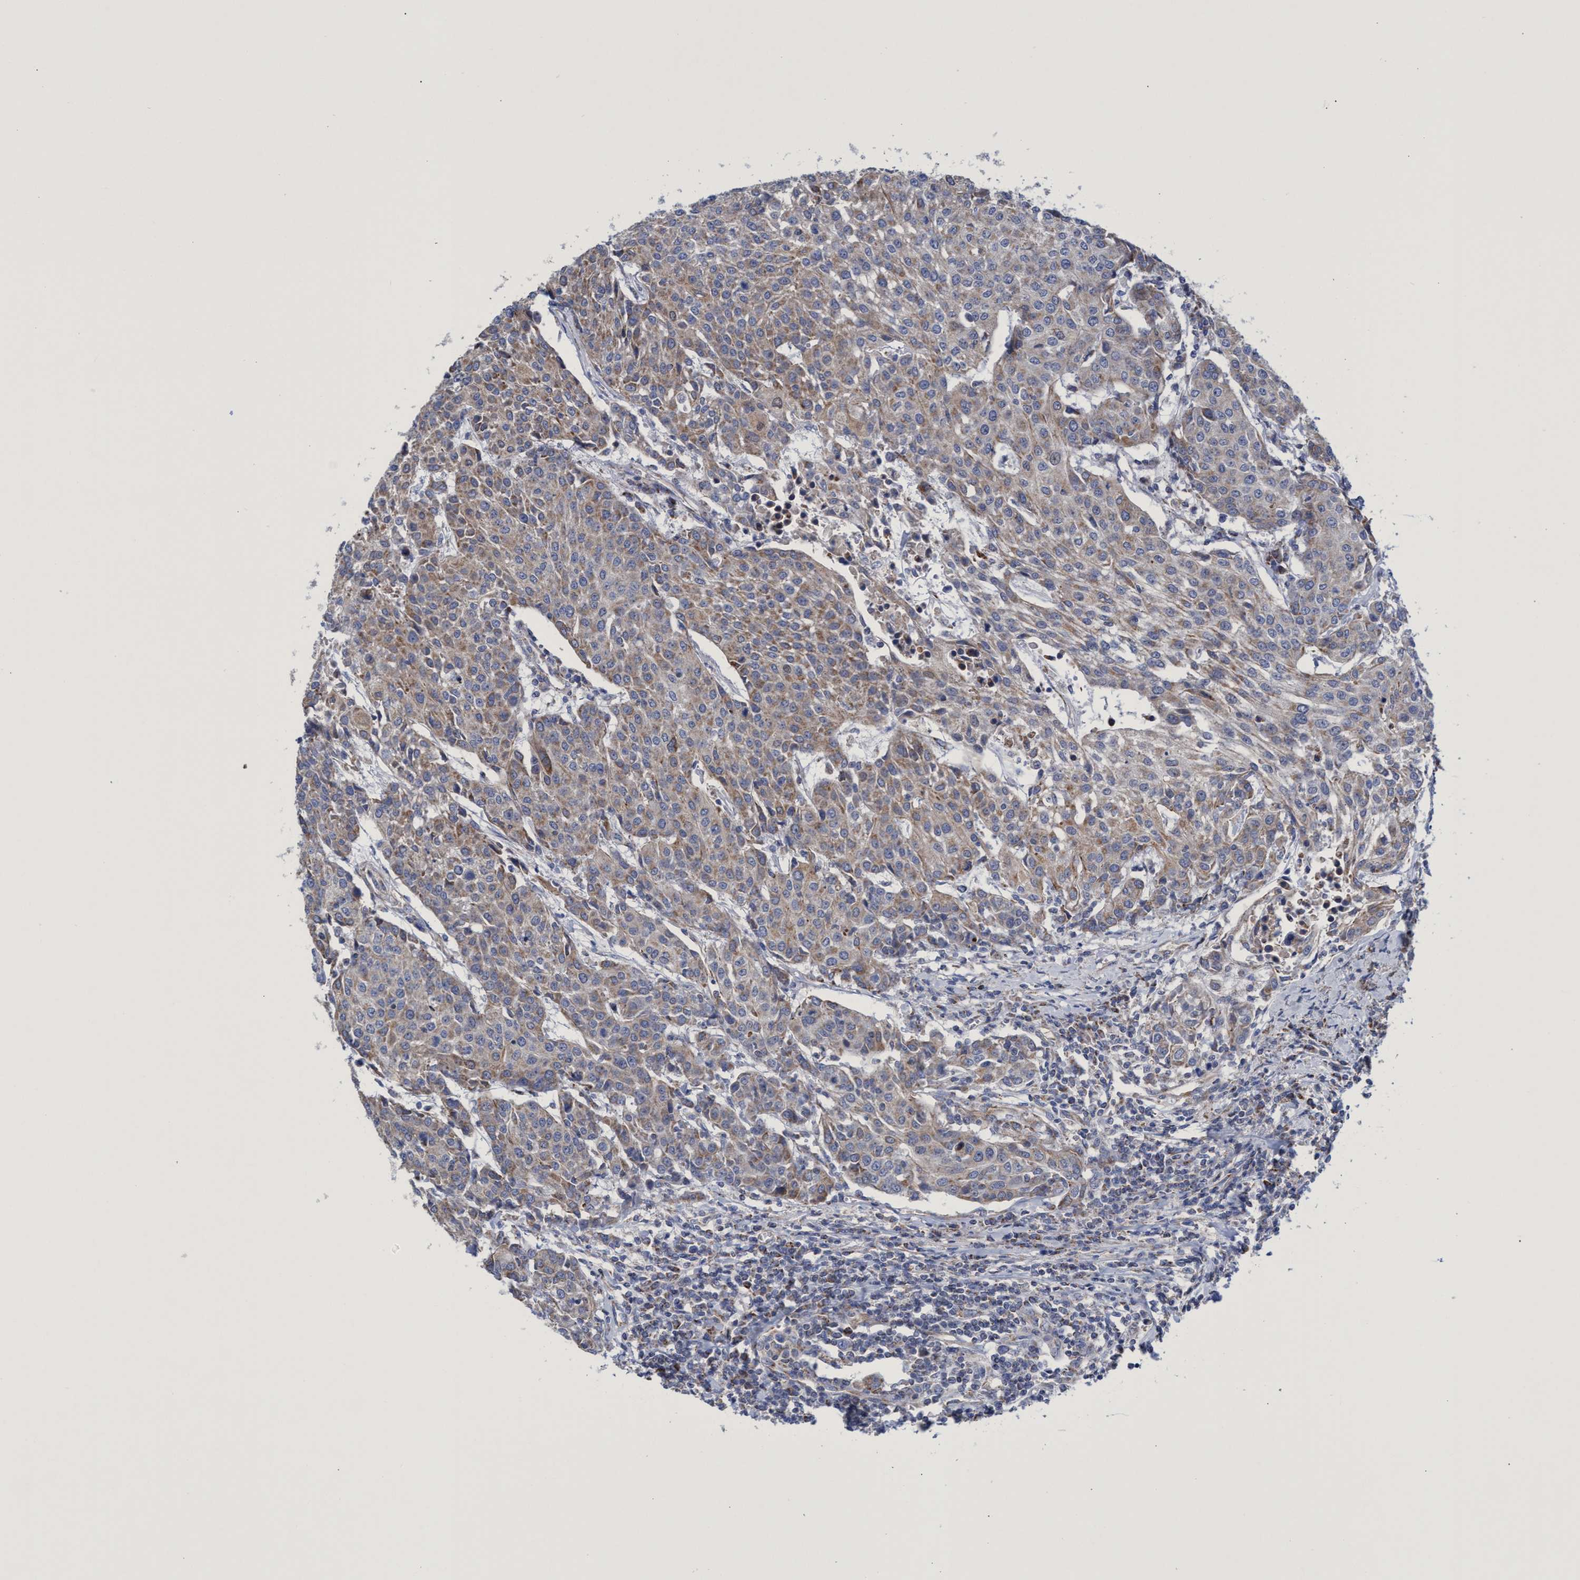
{"staining": {"intensity": "moderate", "quantity": "25%-75%", "location": "cytoplasmic/membranous"}, "tissue": "urothelial cancer", "cell_type": "Tumor cells", "image_type": "cancer", "snomed": [{"axis": "morphology", "description": "Urothelial carcinoma, High grade"}, {"axis": "topography", "description": "Urinary bladder"}], "caption": "Protein analysis of urothelial carcinoma (high-grade) tissue demonstrates moderate cytoplasmic/membranous positivity in about 25%-75% of tumor cells. The protein of interest is shown in brown color, while the nuclei are stained blue.", "gene": "ZNF750", "patient": {"sex": "female", "age": 85}}